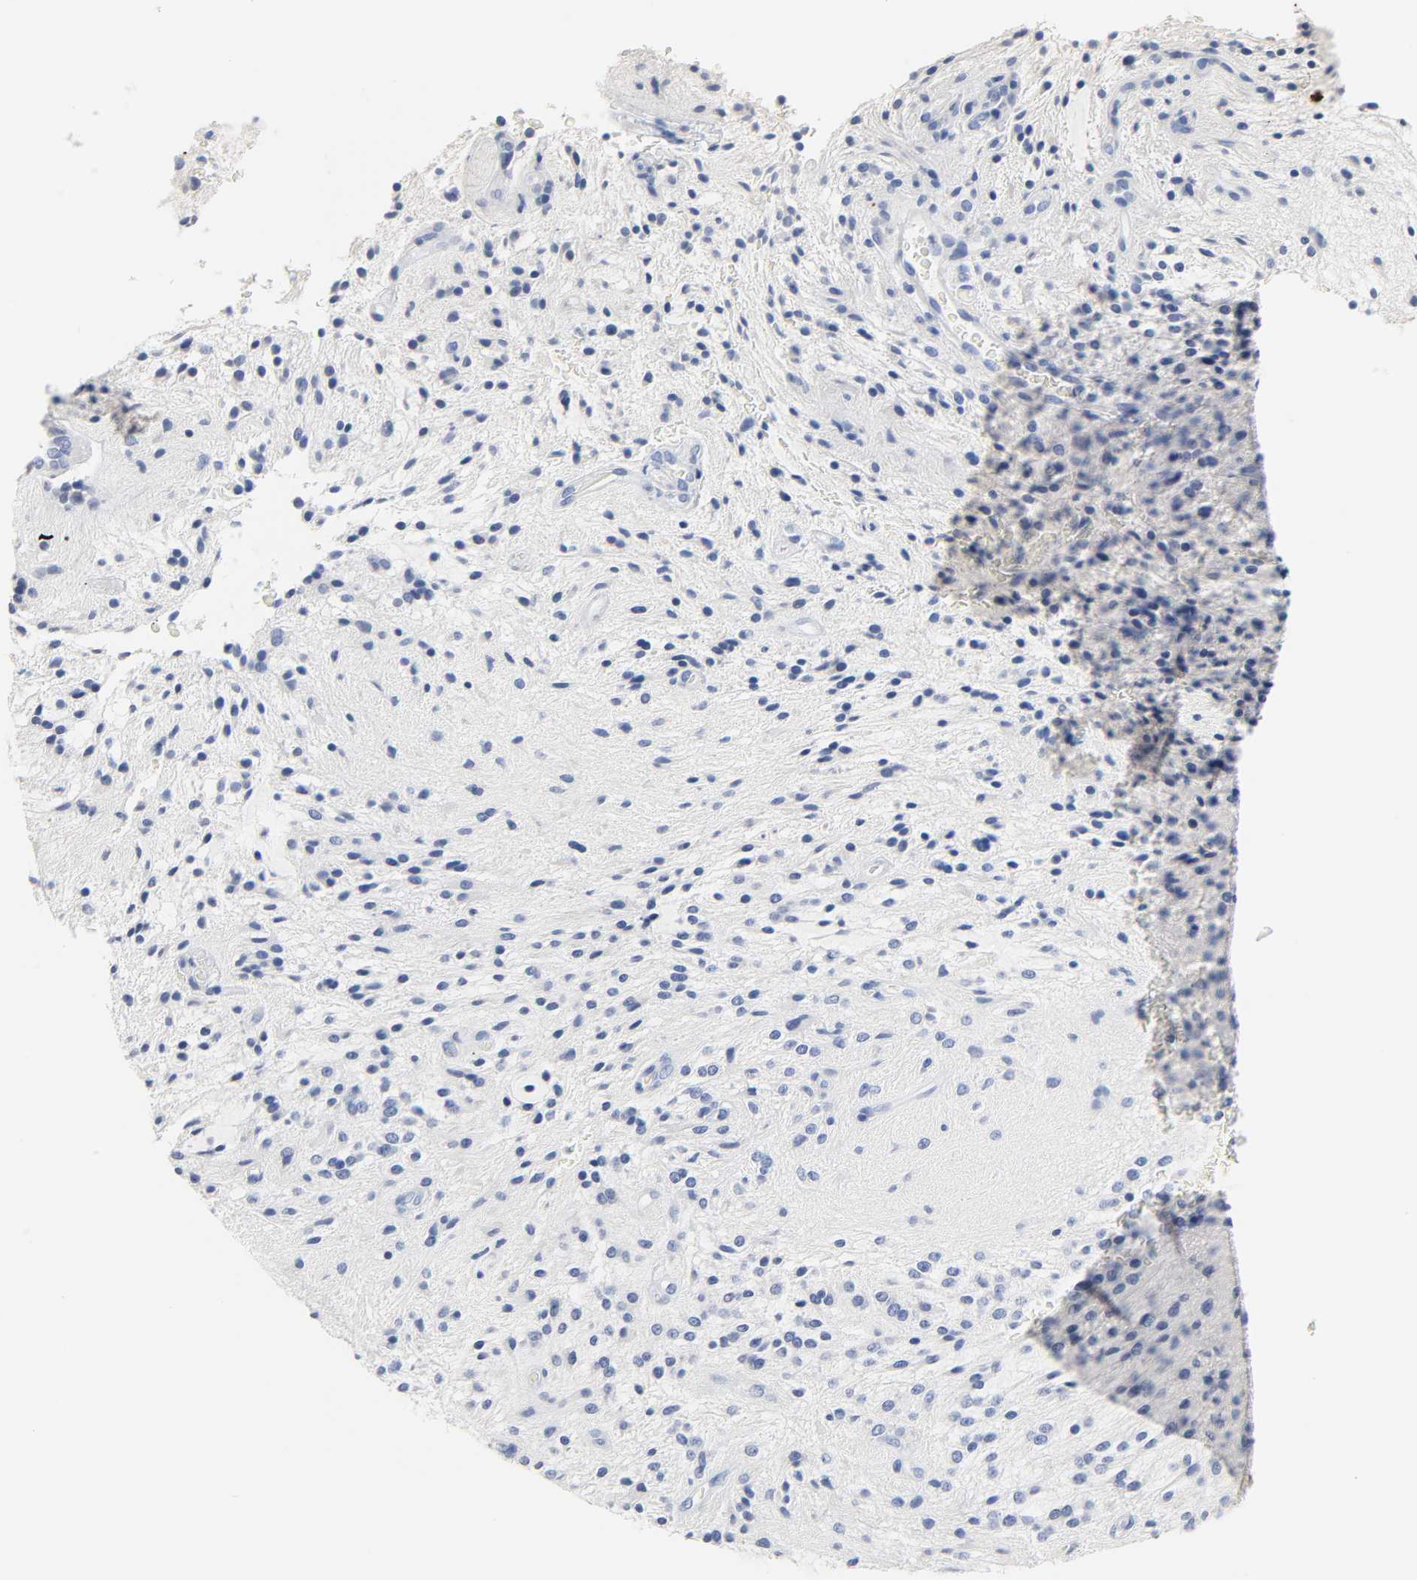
{"staining": {"intensity": "negative", "quantity": "none", "location": "none"}, "tissue": "glioma", "cell_type": "Tumor cells", "image_type": "cancer", "snomed": [{"axis": "morphology", "description": "Glioma, malignant, NOS"}, {"axis": "topography", "description": "Cerebellum"}], "caption": "IHC of glioma (malignant) displays no expression in tumor cells. Brightfield microscopy of immunohistochemistry stained with DAB (brown) and hematoxylin (blue), captured at high magnification.", "gene": "ACP3", "patient": {"sex": "female", "age": 10}}